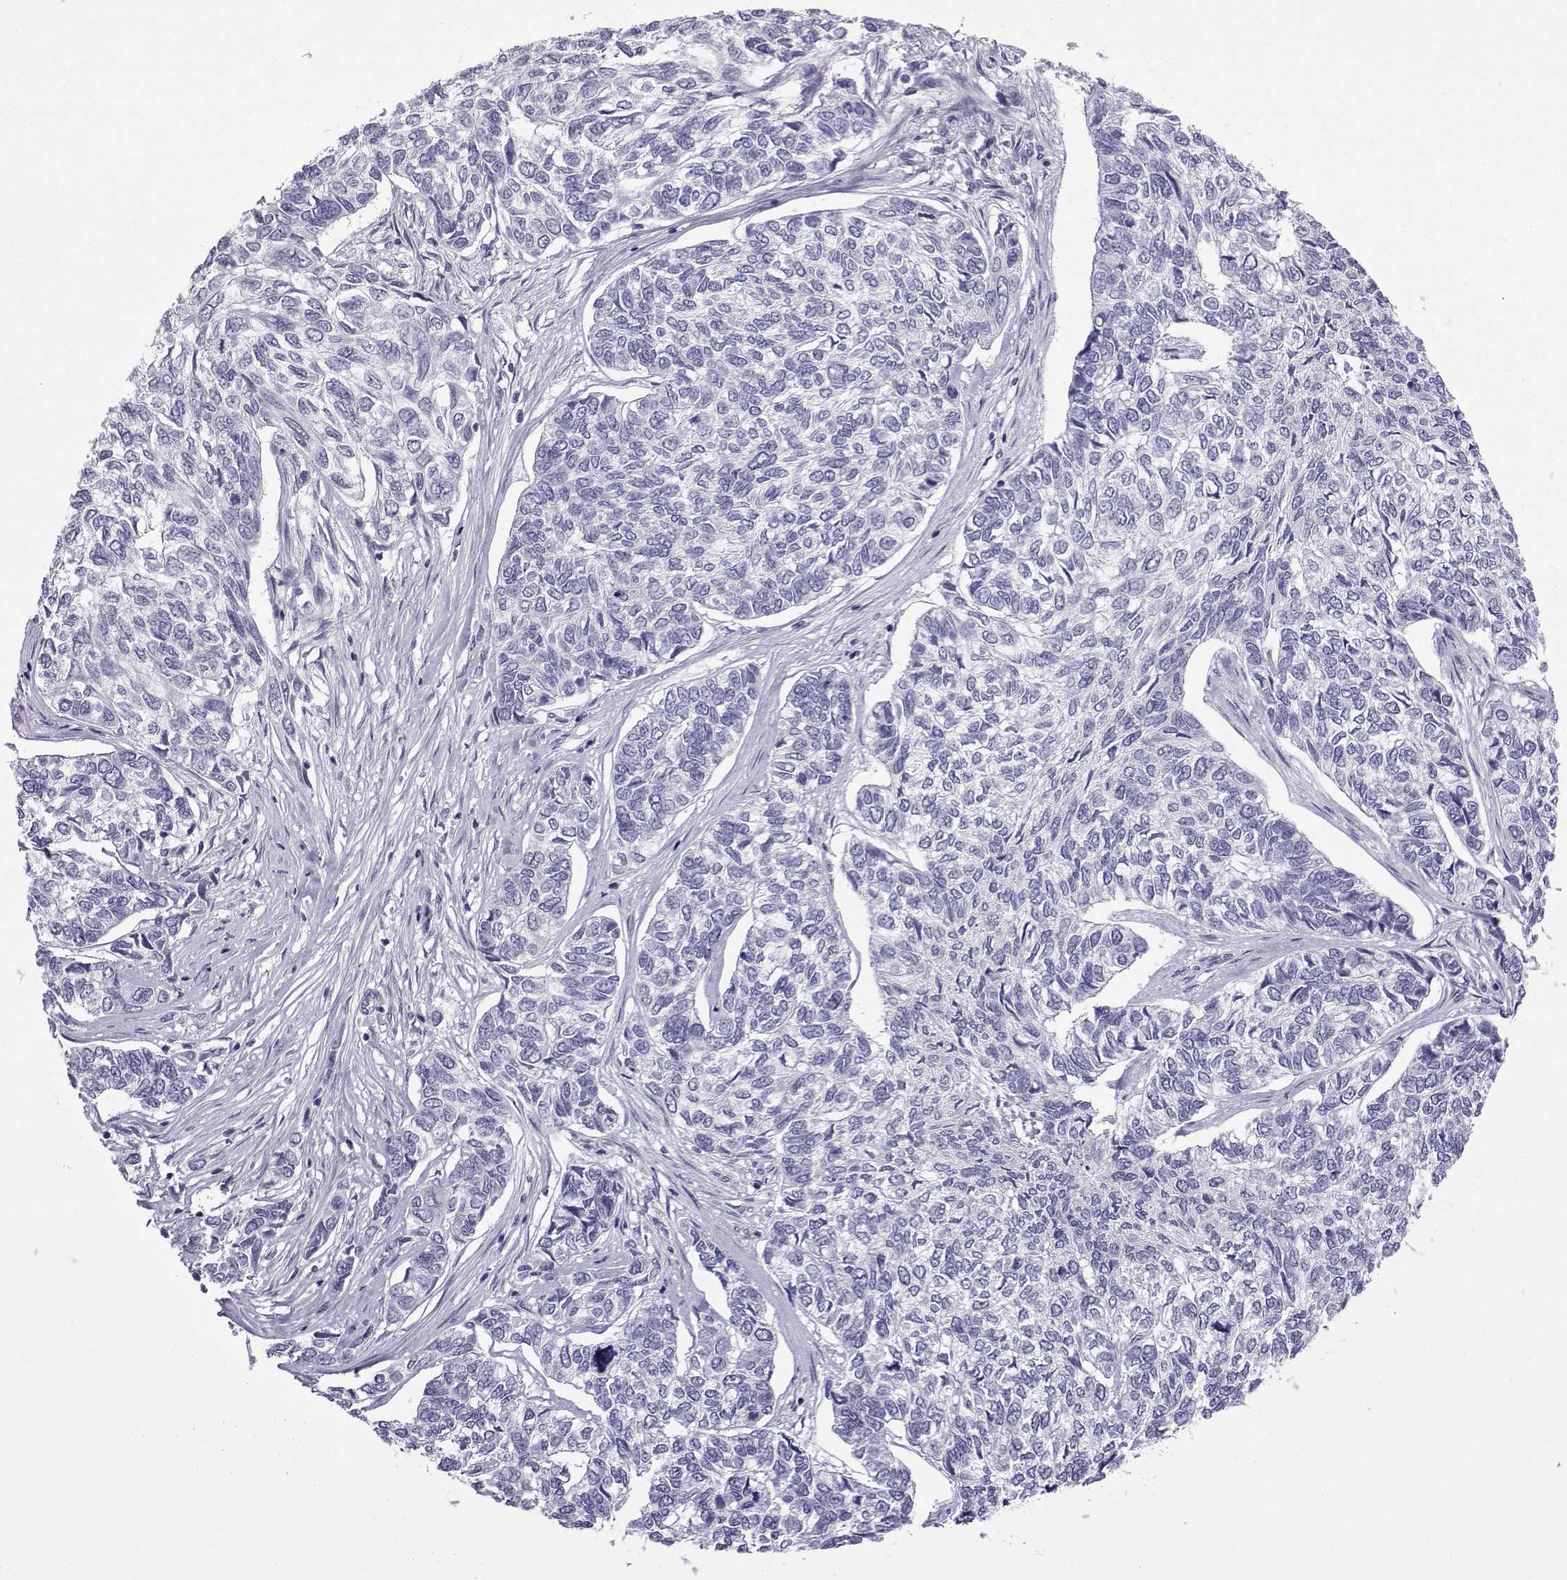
{"staining": {"intensity": "negative", "quantity": "none", "location": "none"}, "tissue": "skin cancer", "cell_type": "Tumor cells", "image_type": "cancer", "snomed": [{"axis": "morphology", "description": "Basal cell carcinoma"}, {"axis": "topography", "description": "Skin"}], "caption": "IHC of skin basal cell carcinoma reveals no staining in tumor cells. (DAB (3,3'-diaminobenzidine) immunohistochemistry (IHC), high magnification).", "gene": "FBXO24", "patient": {"sex": "female", "age": 65}}